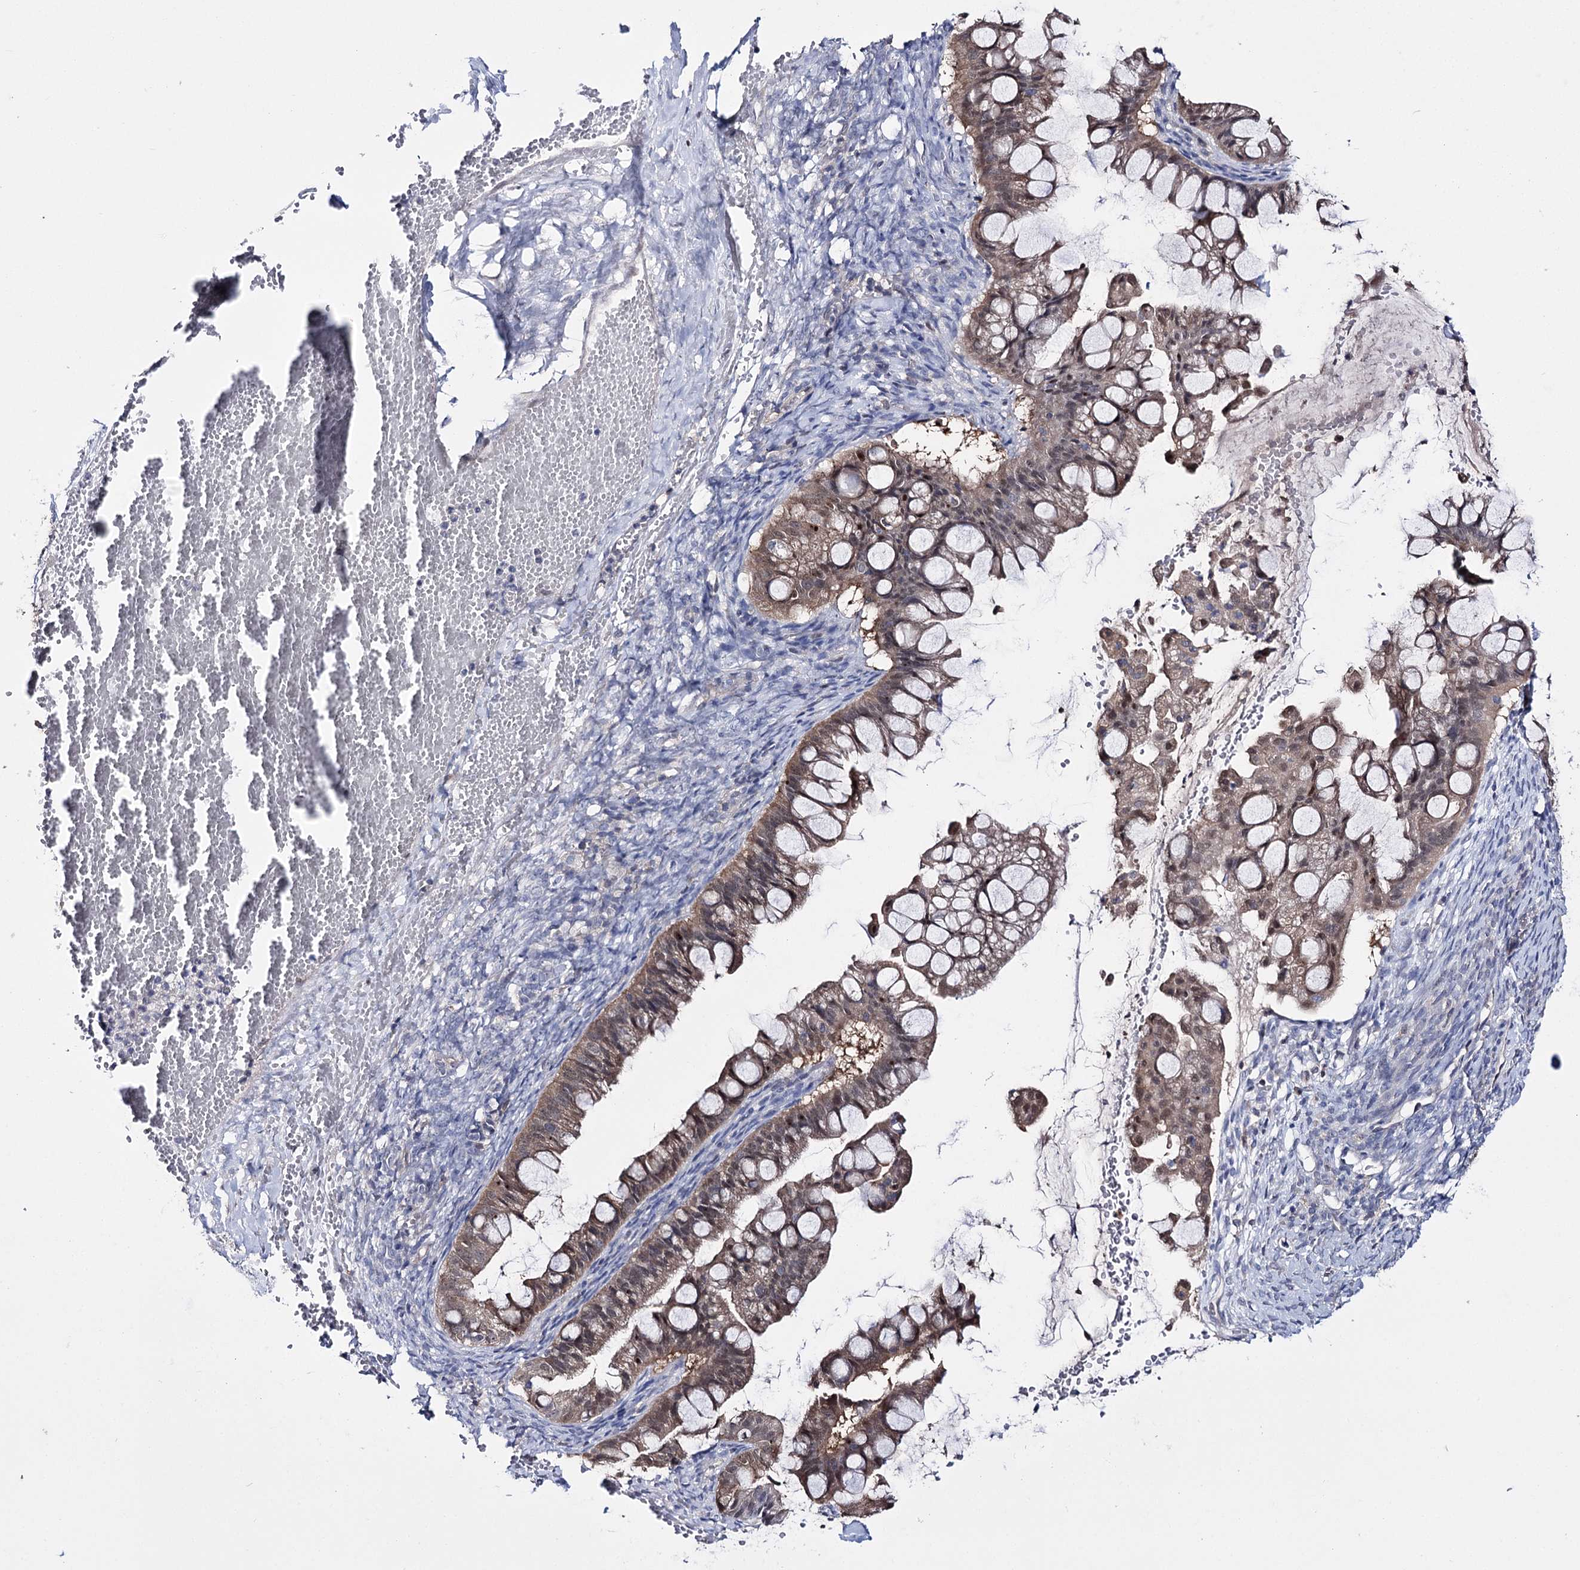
{"staining": {"intensity": "moderate", "quantity": ">75%", "location": "cytoplasmic/membranous,nuclear"}, "tissue": "ovarian cancer", "cell_type": "Tumor cells", "image_type": "cancer", "snomed": [{"axis": "morphology", "description": "Cystadenocarcinoma, mucinous, NOS"}, {"axis": "topography", "description": "Ovary"}], "caption": "This photomicrograph demonstrates immunohistochemistry (IHC) staining of ovarian cancer (mucinous cystadenocarcinoma), with medium moderate cytoplasmic/membranous and nuclear expression in approximately >75% of tumor cells.", "gene": "PTER", "patient": {"sex": "female", "age": 73}}